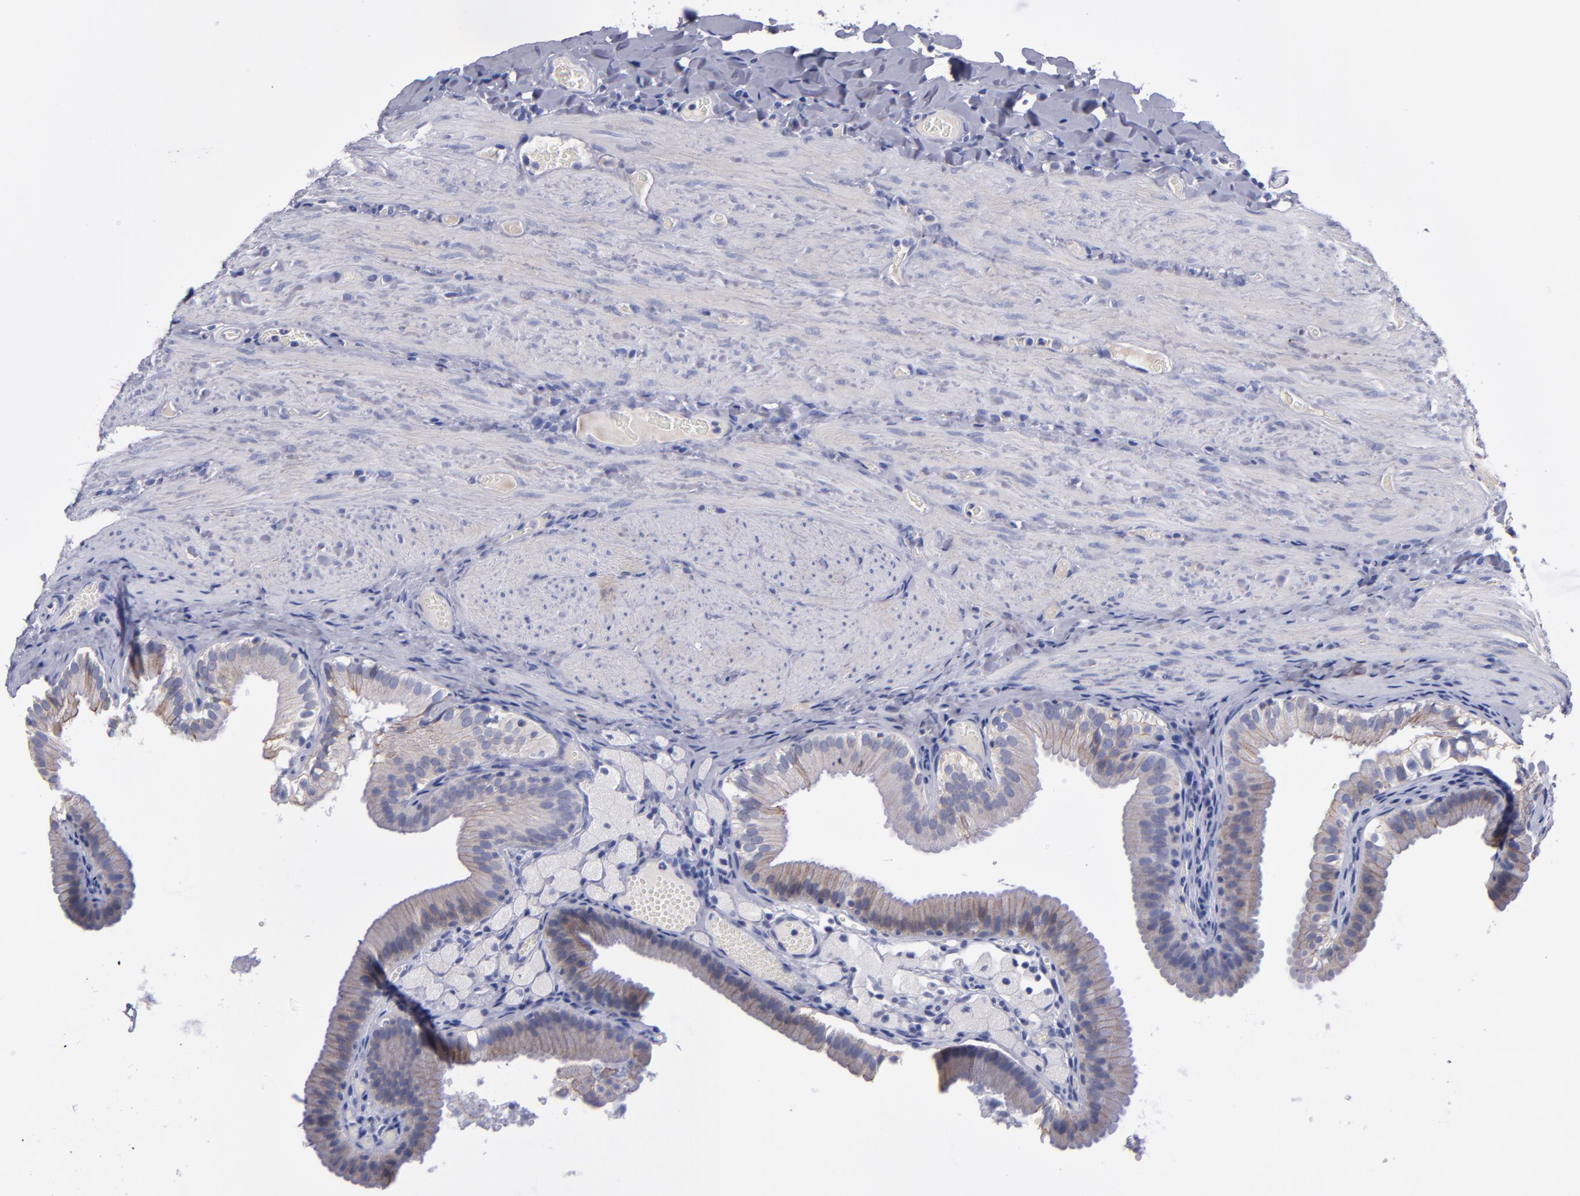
{"staining": {"intensity": "weak", "quantity": ">75%", "location": "cytoplasmic/membranous"}, "tissue": "gallbladder", "cell_type": "Glandular cells", "image_type": "normal", "snomed": [{"axis": "morphology", "description": "Normal tissue, NOS"}, {"axis": "topography", "description": "Gallbladder"}], "caption": "The histopathology image displays staining of normal gallbladder, revealing weak cytoplasmic/membranous protein staining (brown color) within glandular cells.", "gene": "CDH3", "patient": {"sex": "female", "age": 24}}